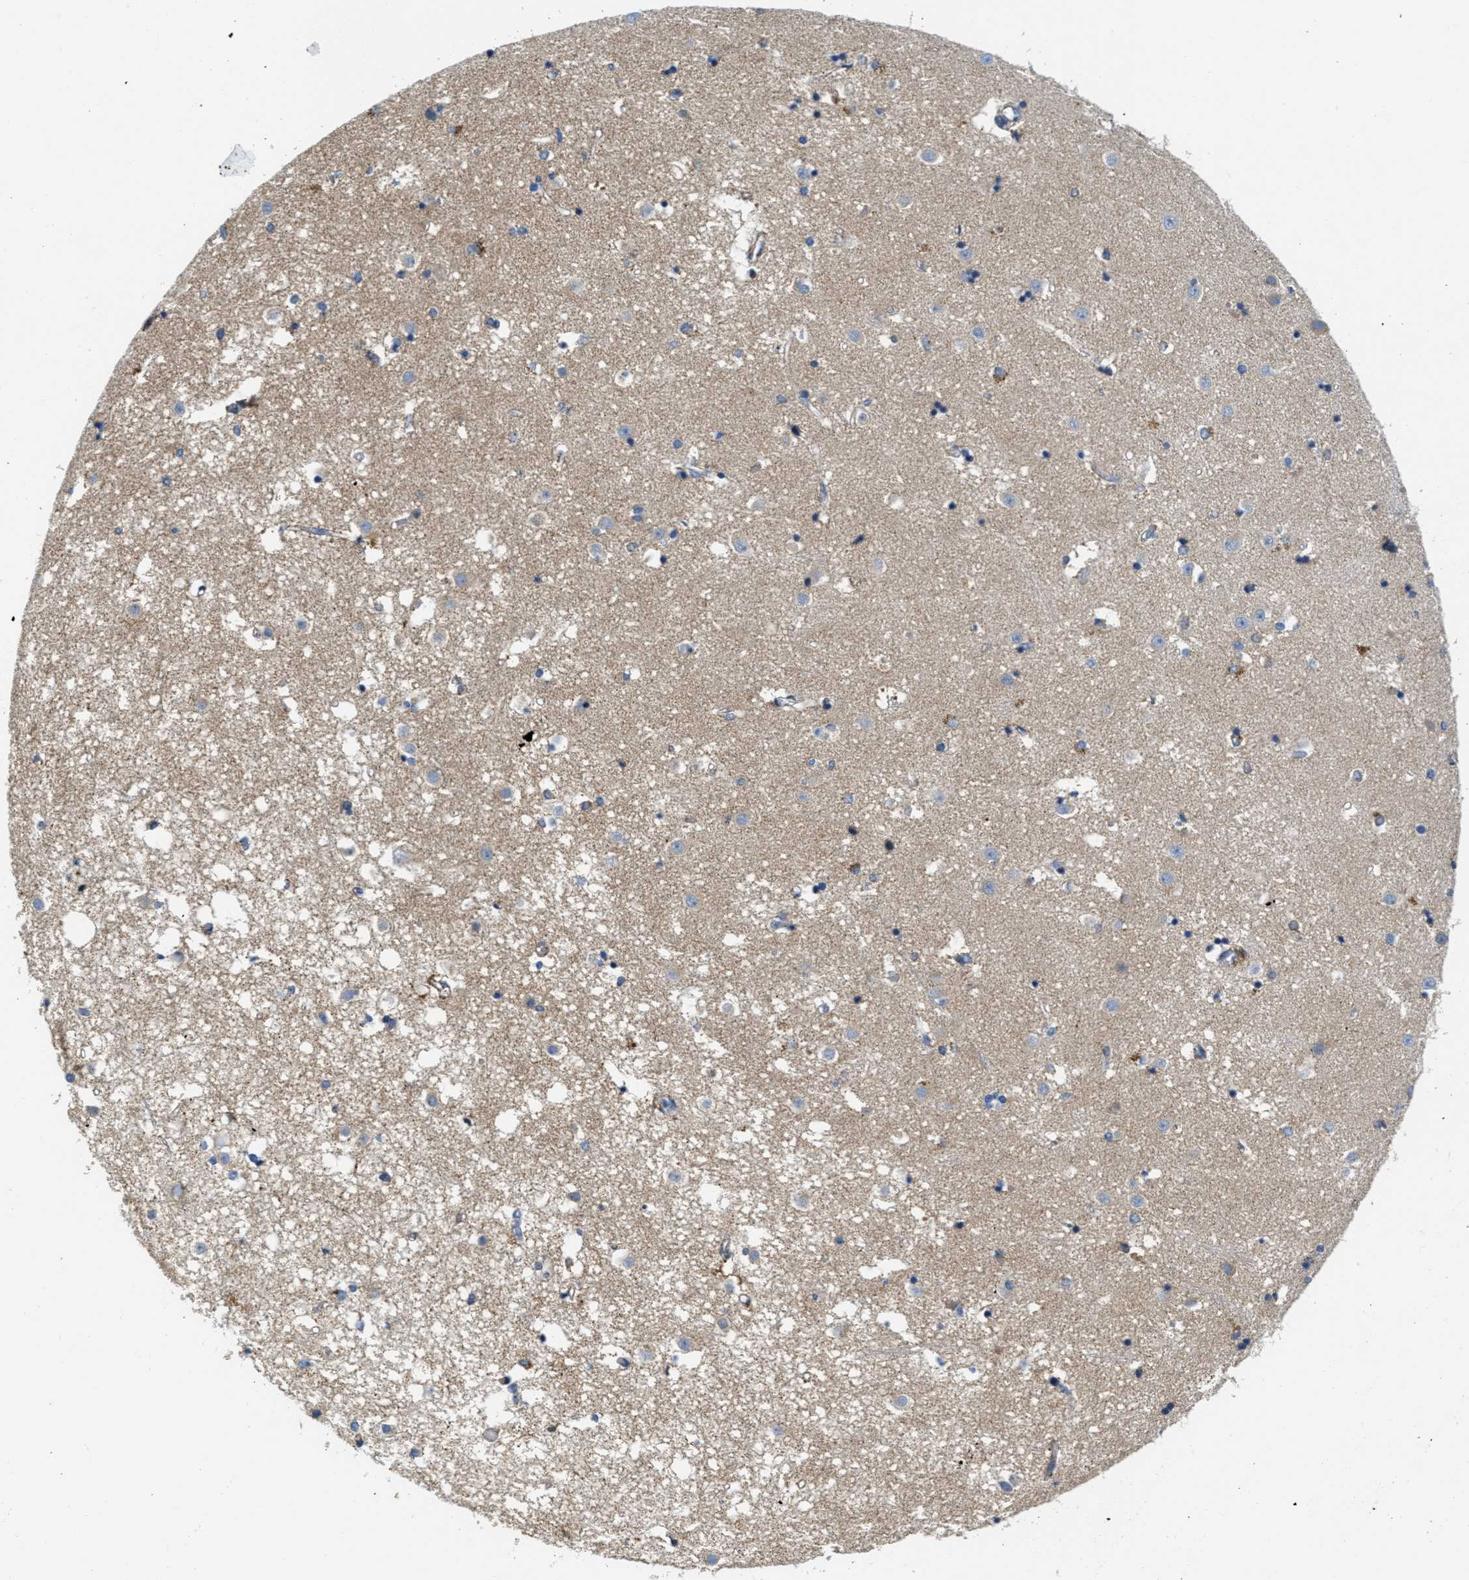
{"staining": {"intensity": "weak", "quantity": "<25%", "location": "cytoplasmic/membranous"}, "tissue": "caudate", "cell_type": "Glial cells", "image_type": "normal", "snomed": [{"axis": "morphology", "description": "Normal tissue, NOS"}, {"axis": "topography", "description": "Lateral ventricle wall"}], "caption": "IHC photomicrograph of normal human caudate stained for a protein (brown), which demonstrates no positivity in glial cells. (Brightfield microscopy of DAB (3,3'-diaminobenzidine) immunohistochemistry (IHC) at high magnification).", "gene": "KCNJ5", "patient": {"sex": "male", "age": 45}}